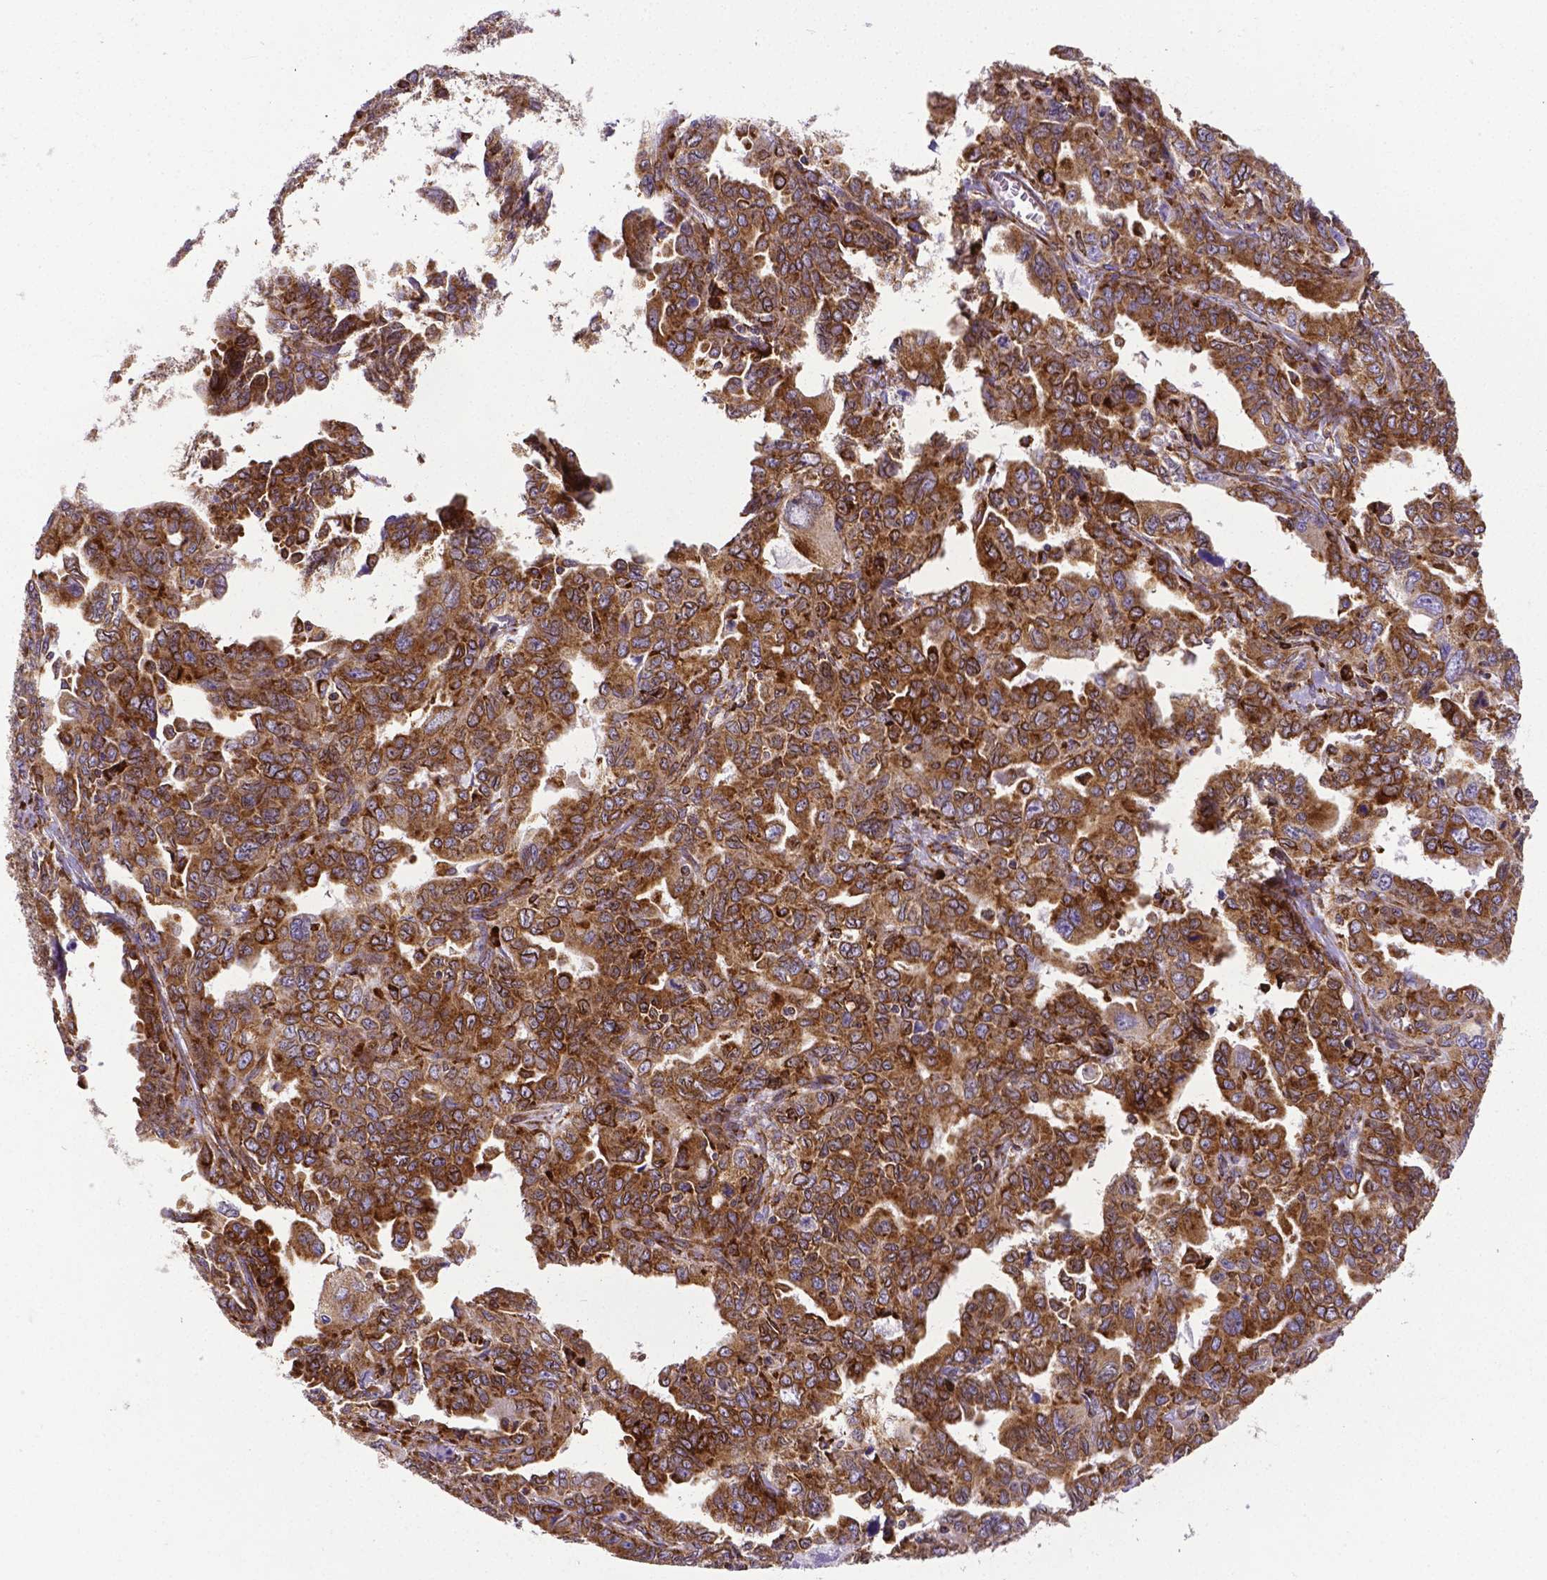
{"staining": {"intensity": "strong", "quantity": ">75%", "location": "cytoplasmic/membranous"}, "tissue": "ovarian cancer", "cell_type": "Tumor cells", "image_type": "cancer", "snomed": [{"axis": "morphology", "description": "Adenocarcinoma, NOS"}, {"axis": "morphology", "description": "Carcinoma, endometroid"}, {"axis": "topography", "description": "Ovary"}], "caption": "Ovarian adenocarcinoma stained for a protein displays strong cytoplasmic/membranous positivity in tumor cells. Nuclei are stained in blue.", "gene": "MTDH", "patient": {"sex": "female", "age": 72}}